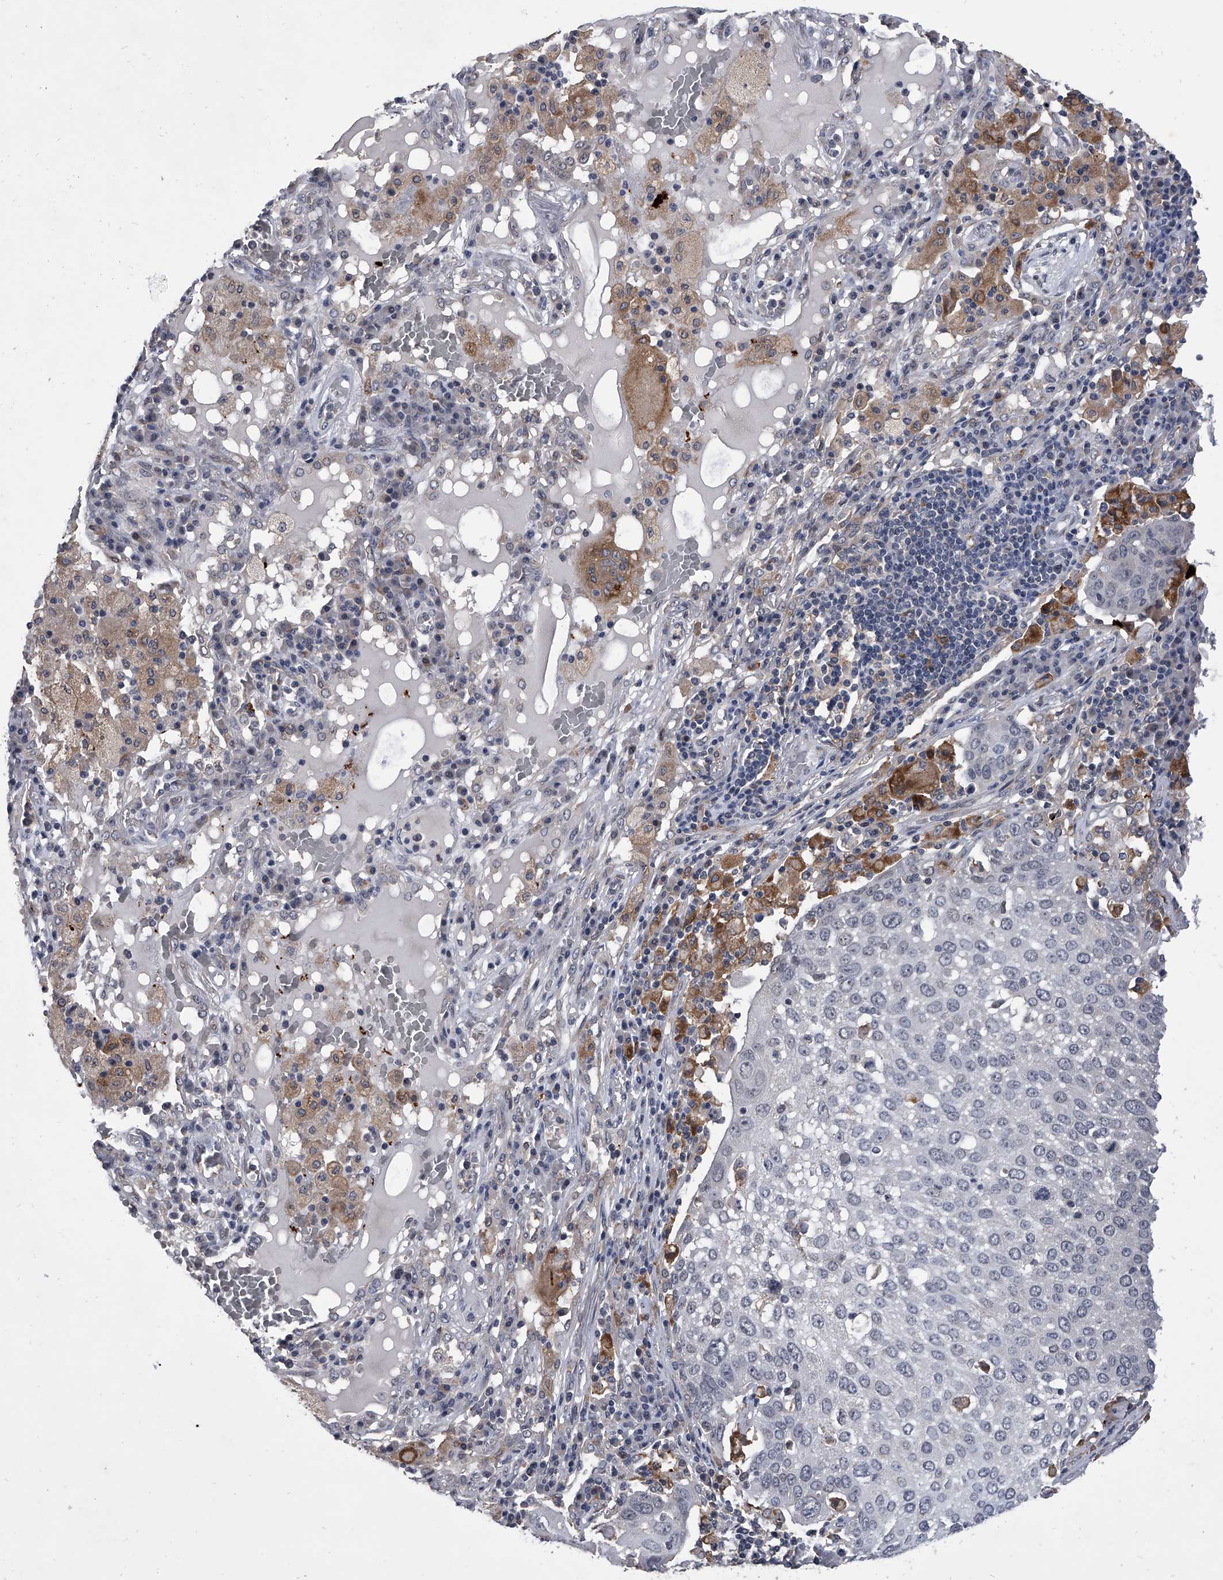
{"staining": {"intensity": "negative", "quantity": "none", "location": "none"}, "tissue": "lung cancer", "cell_type": "Tumor cells", "image_type": "cancer", "snomed": [{"axis": "morphology", "description": "Squamous cell carcinoma, NOS"}, {"axis": "topography", "description": "Lung"}], "caption": "There is no significant expression in tumor cells of lung cancer (squamous cell carcinoma).", "gene": "MAP4K3", "patient": {"sex": "male", "age": 65}}